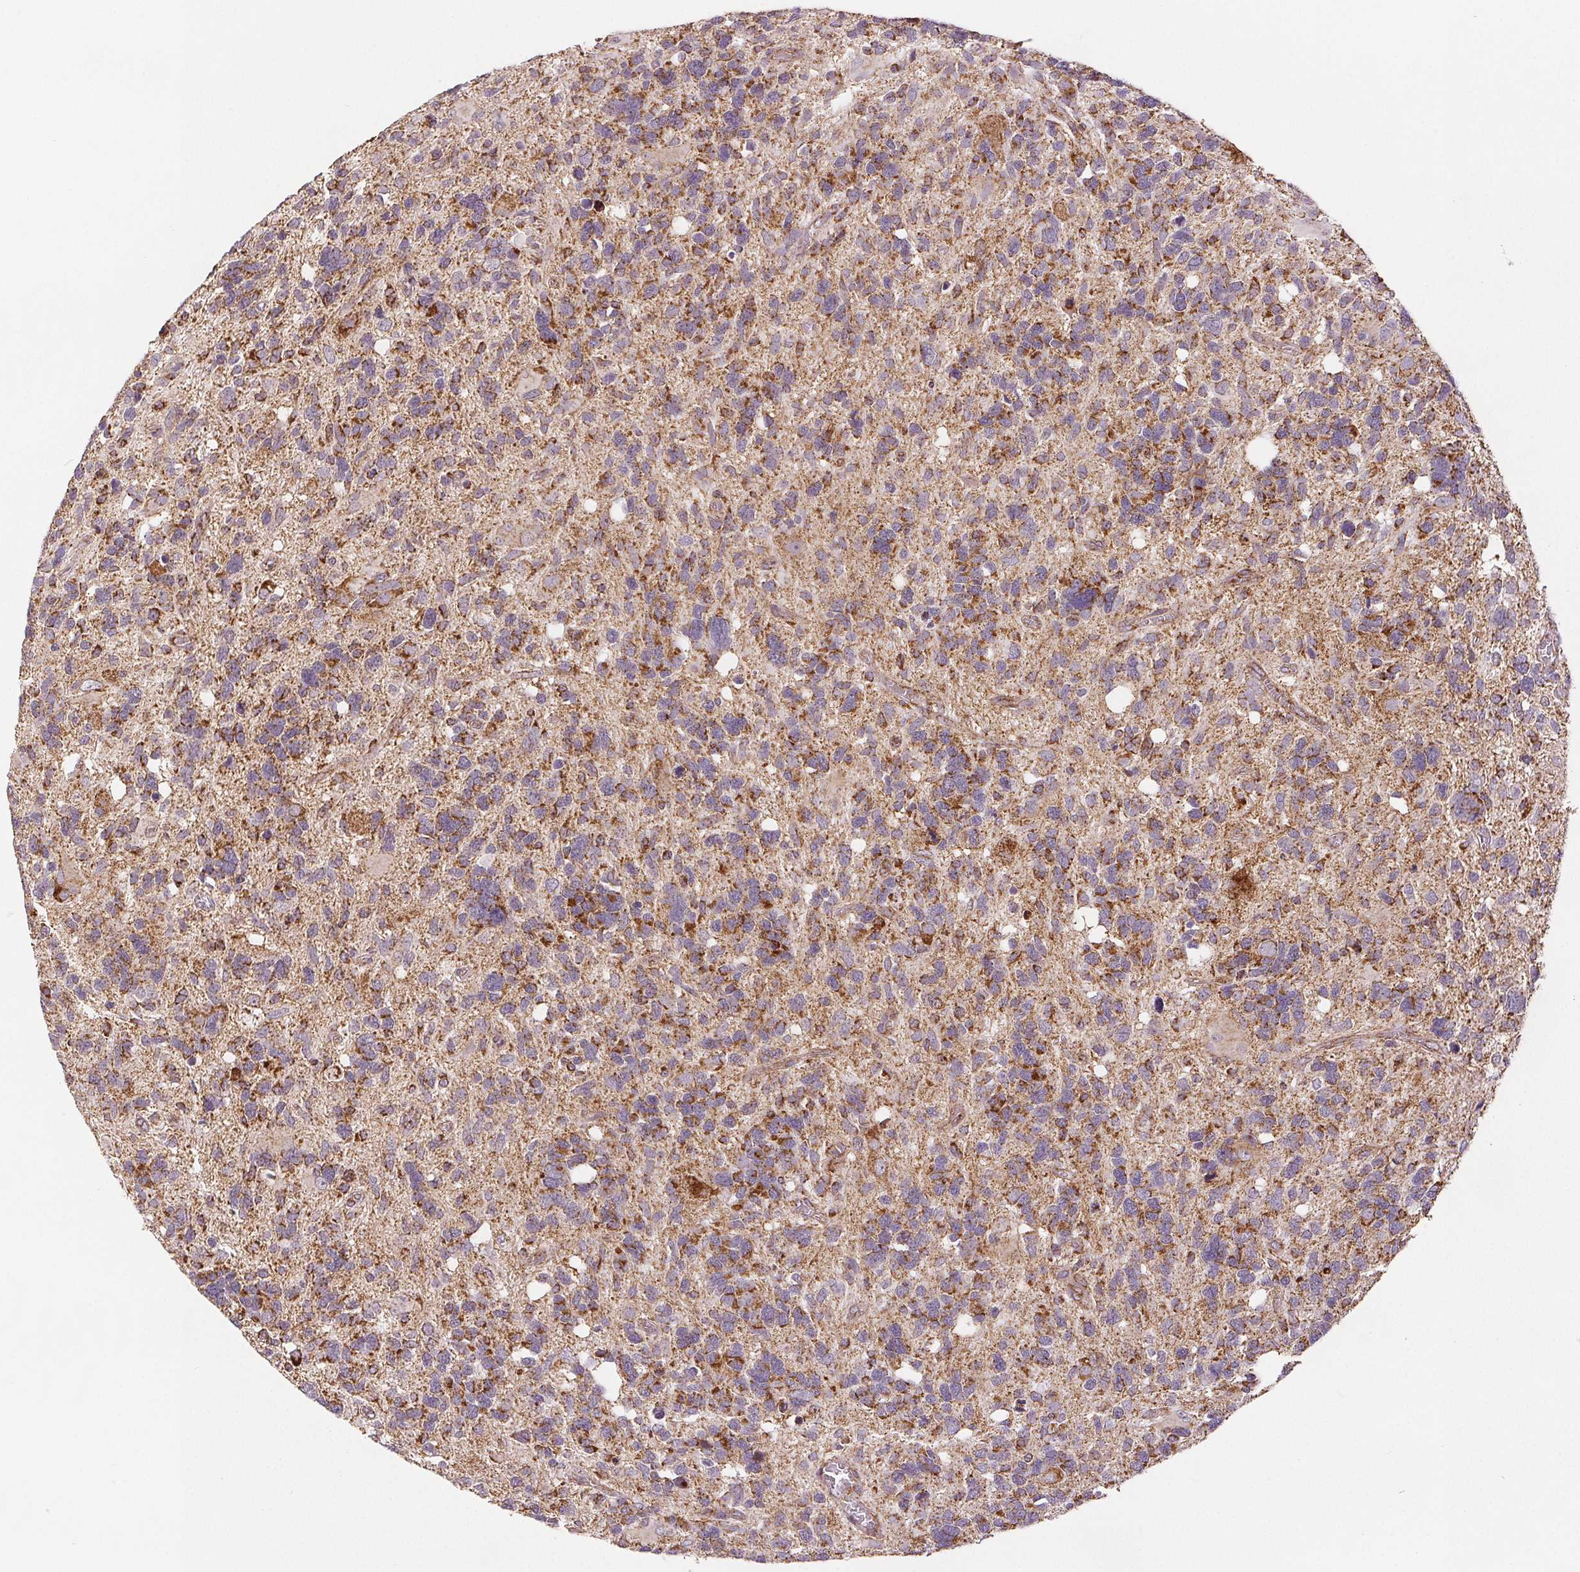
{"staining": {"intensity": "strong", "quantity": "<25%", "location": "cytoplasmic/membranous"}, "tissue": "glioma", "cell_type": "Tumor cells", "image_type": "cancer", "snomed": [{"axis": "morphology", "description": "Glioma, malignant, High grade"}, {"axis": "topography", "description": "Brain"}], "caption": "The immunohistochemical stain labels strong cytoplasmic/membranous positivity in tumor cells of glioma tissue. The protein of interest is stained brown, and the nuclei are stained in blue (DAB (3,3'-diaminobenzidine) IHC with brightfield microscopy, high magnification).", "gene": "SDHB", "patient": {"sex": "male", "age": 49}}